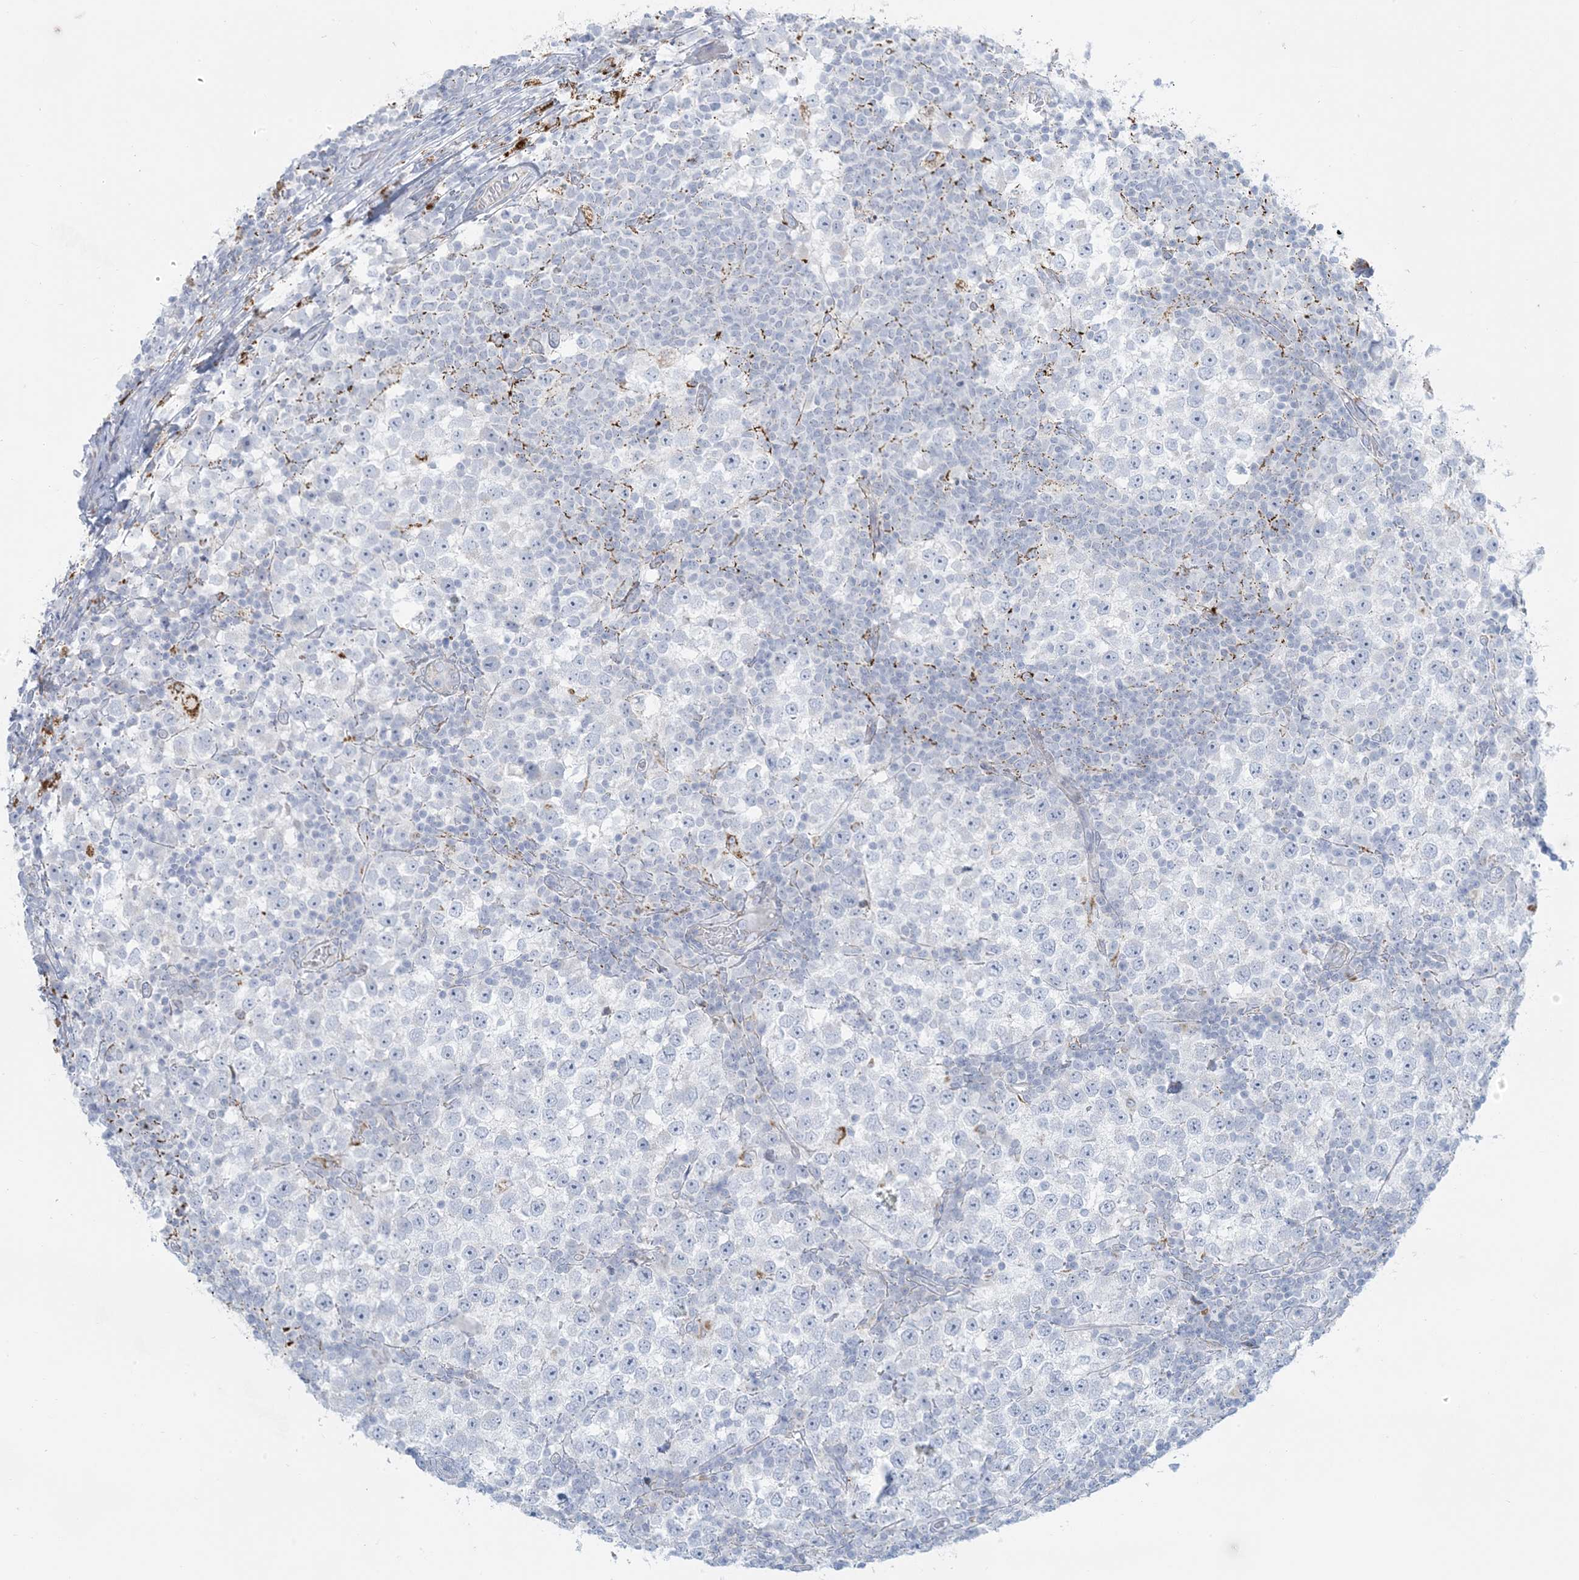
{"staining": {"intensity": "negative", "quantity": "none", "location": "none"}, "tissue": "testis cancer", "cell_type": "Tumor cells", "image_type": "cancer", "snomed": [{"axis": "morphology", "description": "Seminoma, NOS"}, {"axis": "topography", "description": "Testis"}], "caption": "IHC histopathology image of human testis seminoma stained for a protein (brown), which demonstrates no positivity in tumor cells. (DAB immunohistochemistry visualized using brightfield microscopy, high magnification).", "gene": "ZDHHC4", "patient": {"sex": "male", "age": 65}}